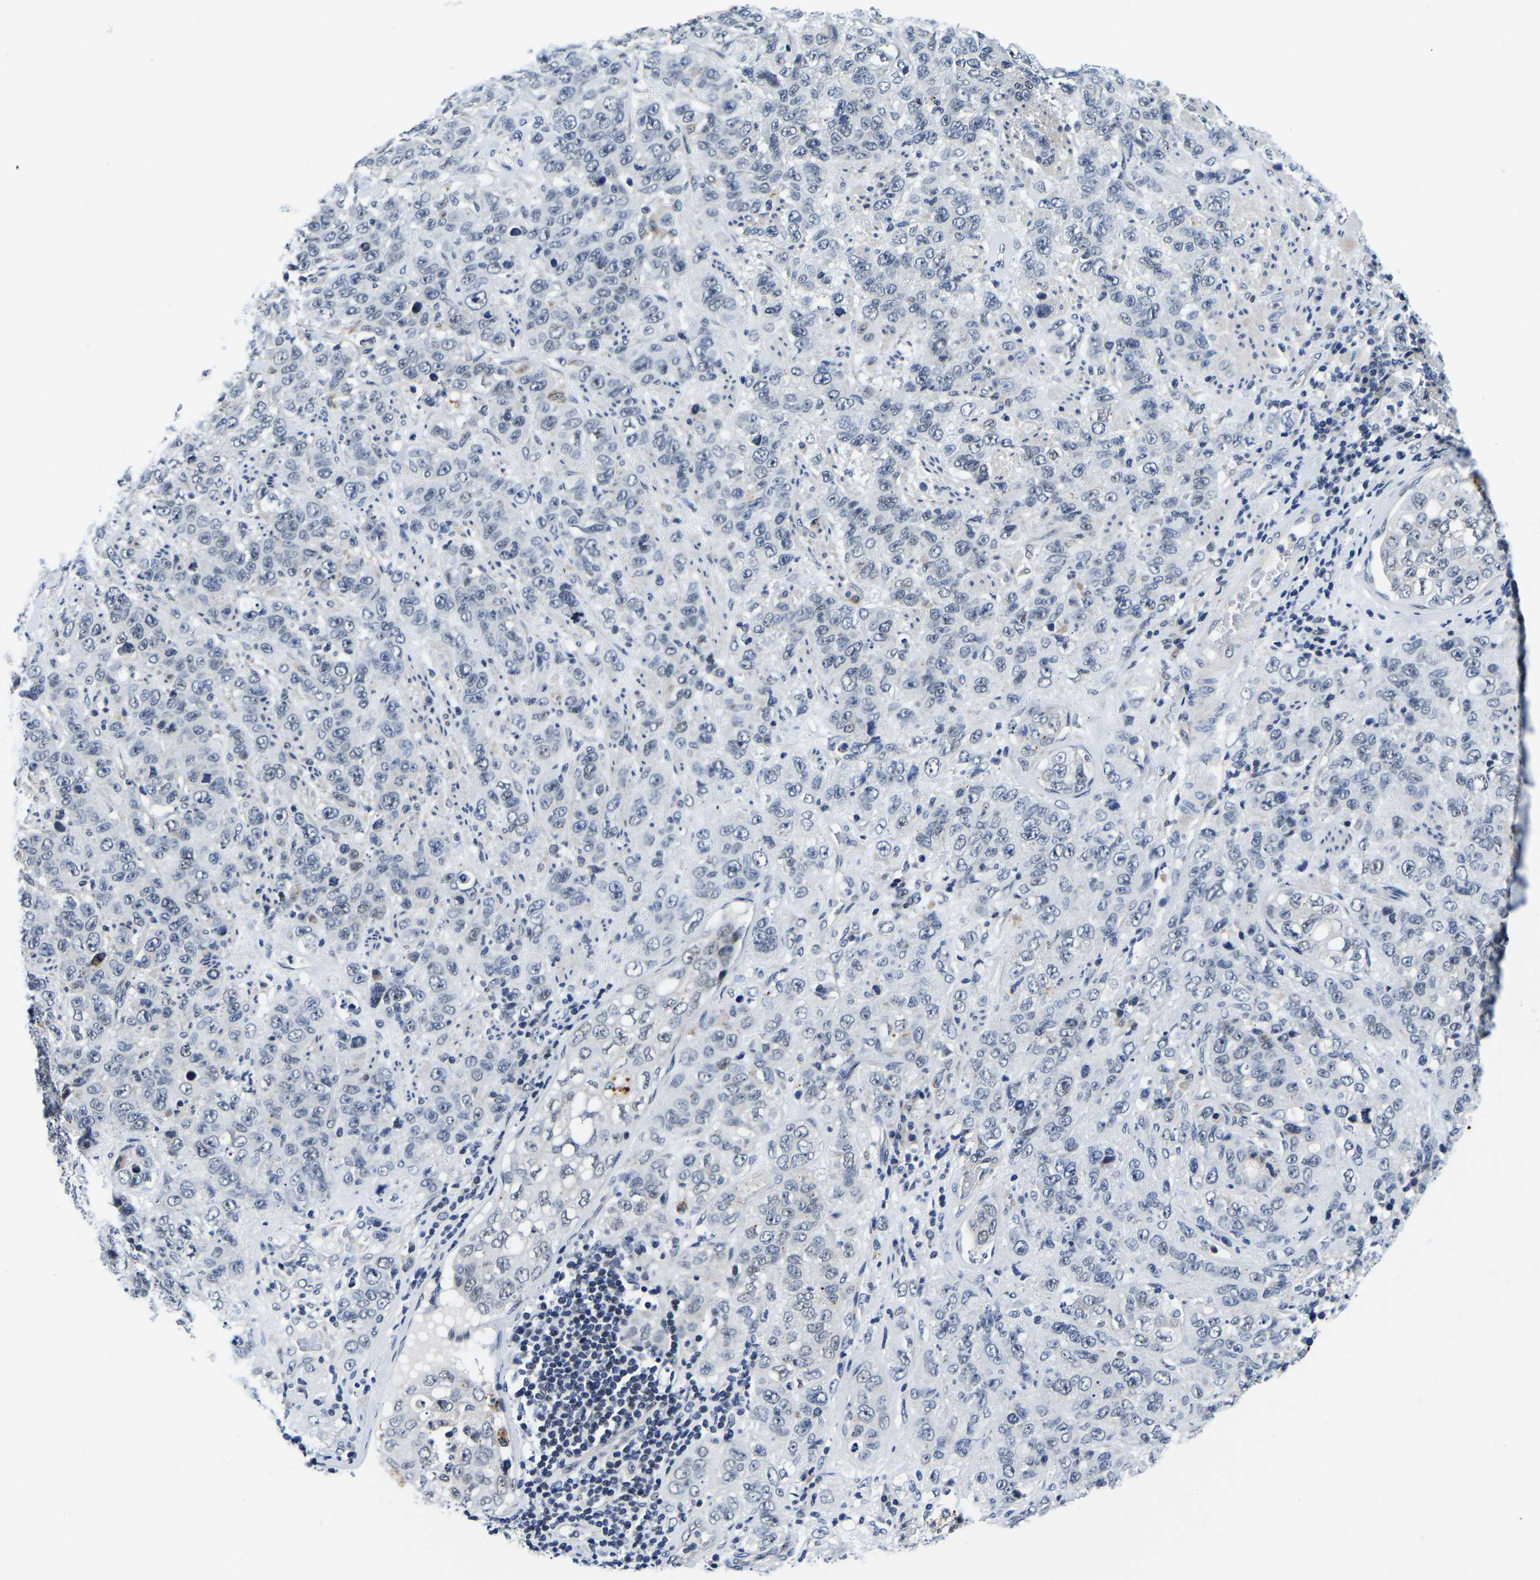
{"staining": {"intensity": "negative", "quantity": "none", "location": "none"}, "tissue": "stomach cancer", "cell_type": "Tumor cells", "image_type": "cancer", "snomed": [{"axis": "morphology", "description": "Adenocarcinoma, NOS"}, {"axis": "topography", "description": "Stomach"}], "caption": "Tumor cells are negative for protein expression in human stomach cancer (adenocarcinoma).", "gene": "POLDIP3", "patient": {"sex": "male", "age": 48}}